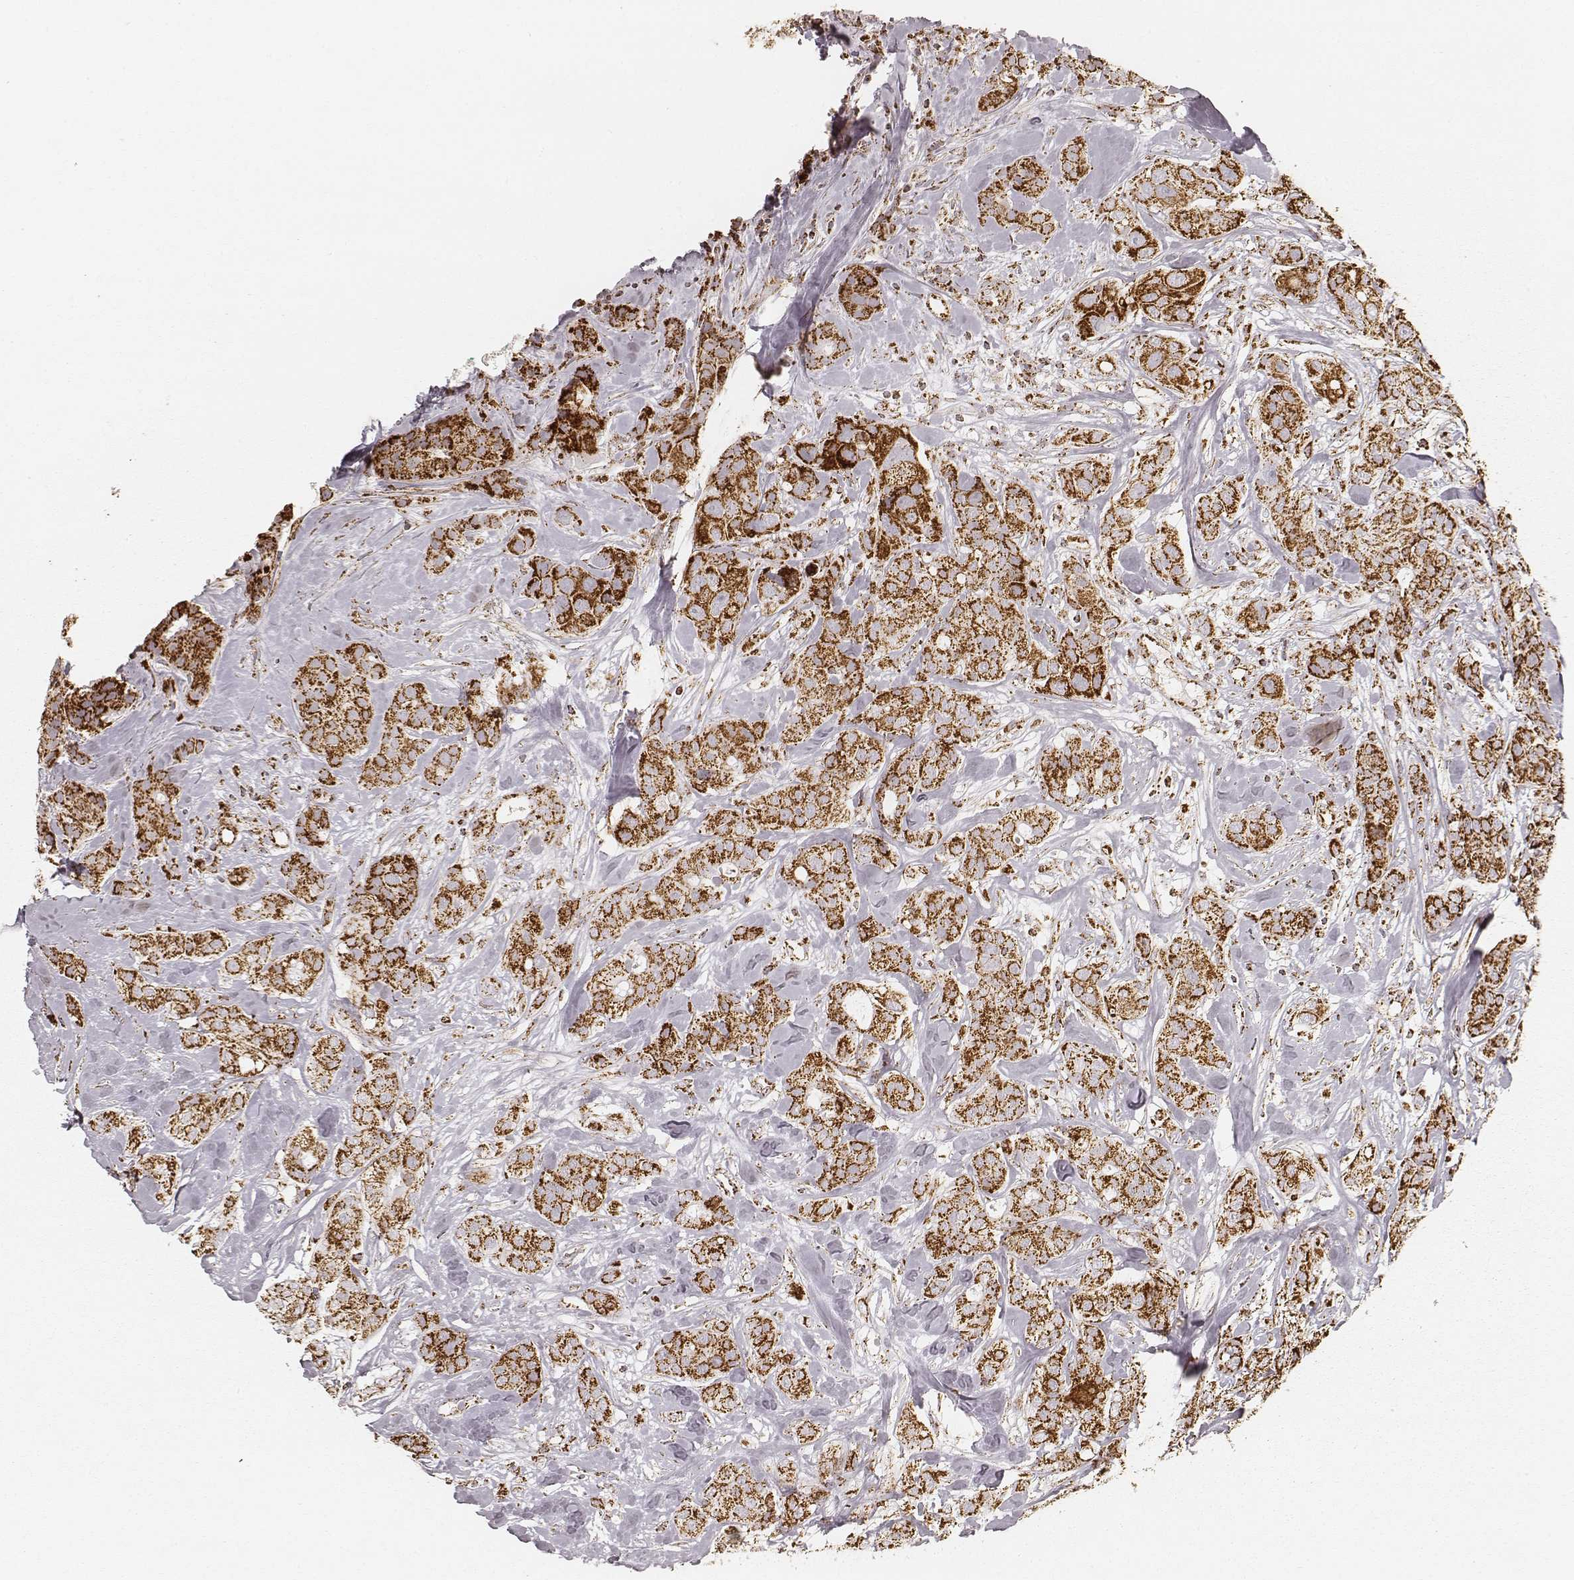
{"staining": {"intensity": "strong", "quantity": ">75%", "location": "cytoplasmic/membranous"}, "tissue": "breast cancer", "cell_type": "Tumor cells", "image_type": "cancer", "snomed": [{"axis": "morphology", "description": "Duct carcinoma"}, {"axis": "topography", "description": "Breast"}], "caption": "Immunohistochemical staining of human breast cancer (infiltrating ductal carcinoma) demonstrates high levels of strong cytoplasmic/membranous expression in approximately >75% of tumor cells.", "gene": "CS", "patient": {"sex": "female", "age": 43}}